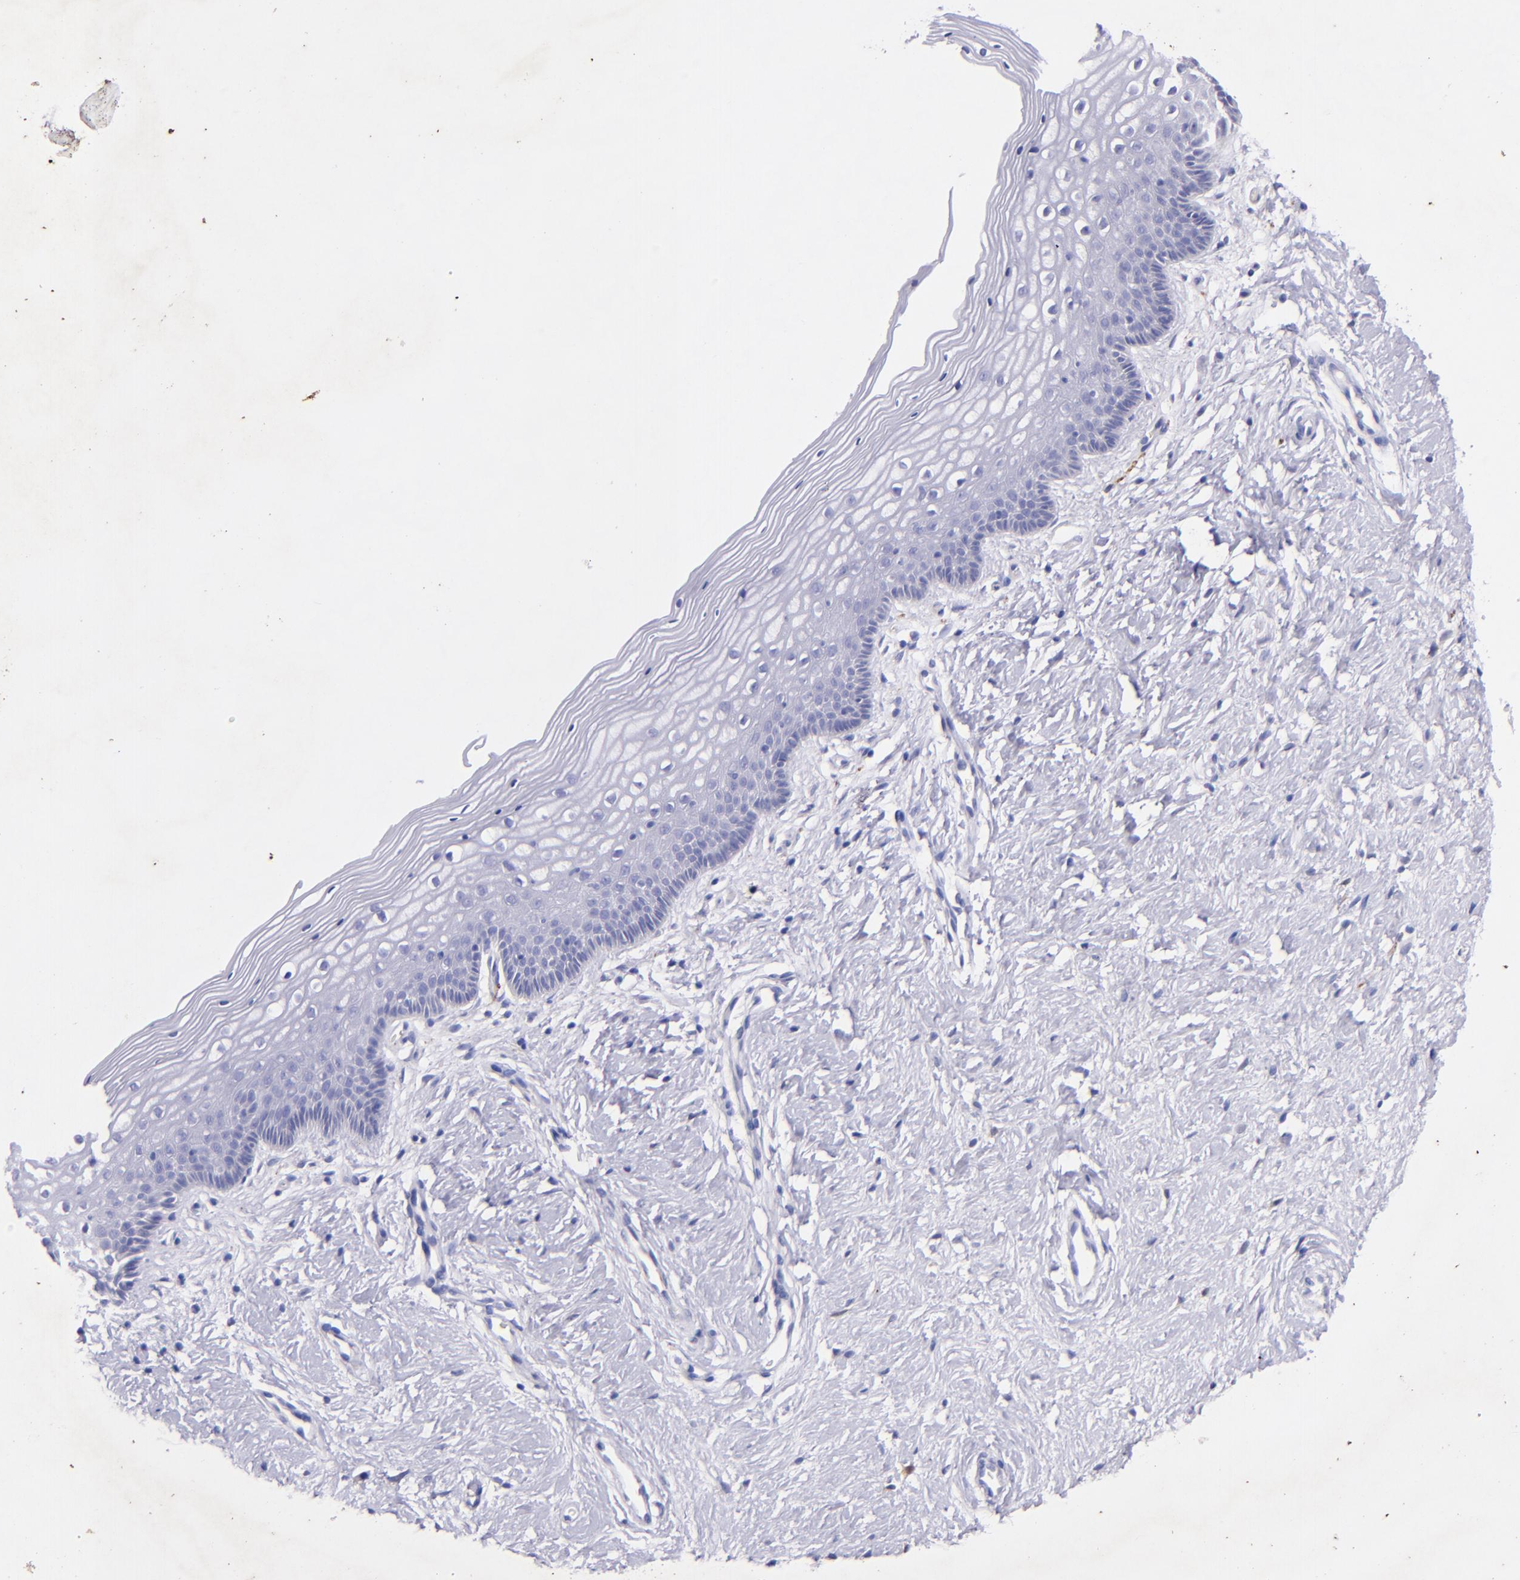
{"staining": {"intensity": "negative", "quantity": "none", "location": "none"}, "tissue": "vagina", "cell_type": "Squamous epithelial cells", "image_type": "normal", "snomed": [{"axis": "morphology", "description": "Normal tissue, NOS"}, {"axis": "topography", "description": "Vagina"}], "caption": "DAB immunohistochemical staining of benign human vagina displays no significant staining in squamous epithelial cells.", "gene": "UCHL1", "patient": {"sex": "female", "age": 46}}